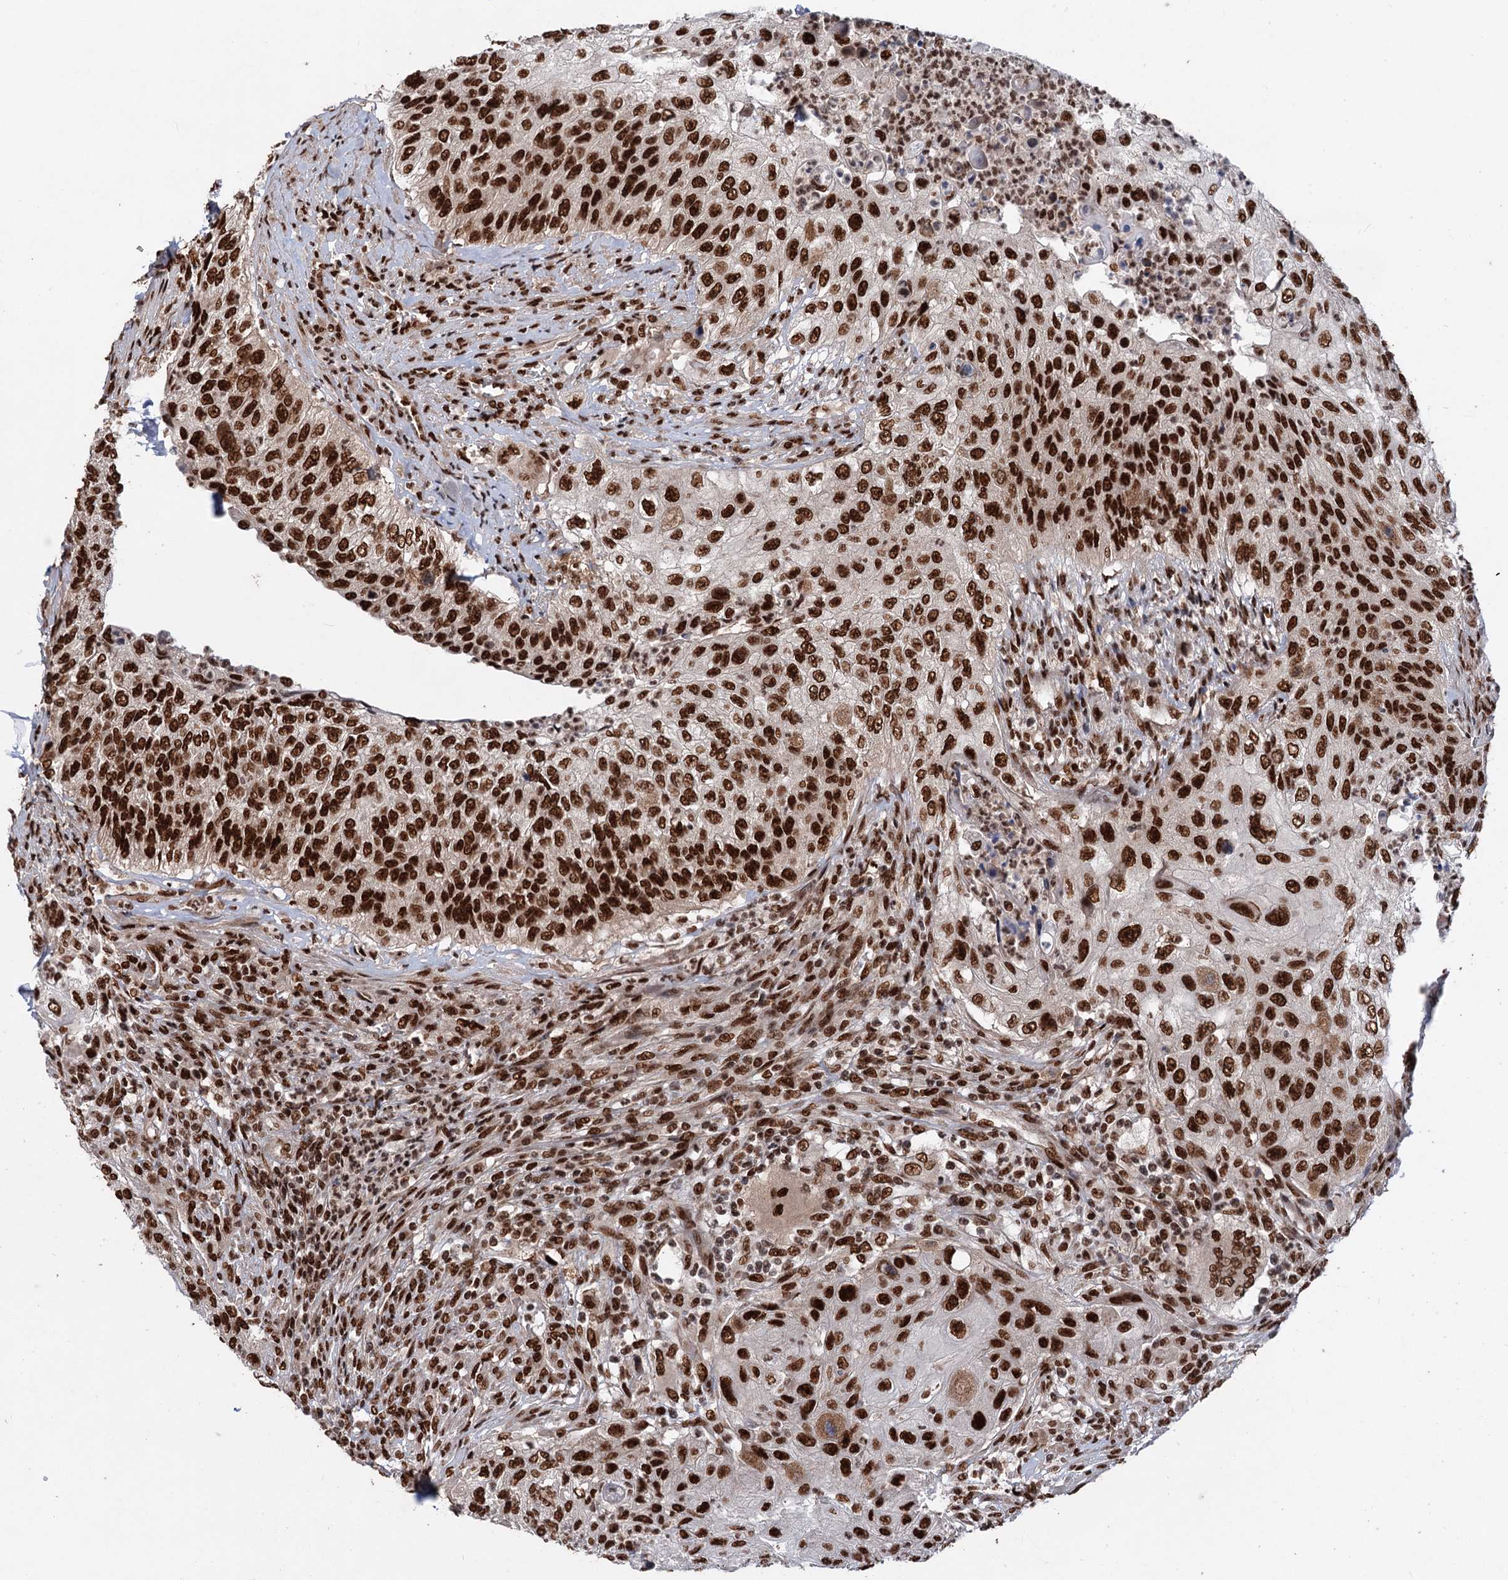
{"staining": {"intensity": "strong", "quantity": ">75%", "location": "nuclear"}, "tissue": "urothelial cancer", "cell_type": "Tumor cells", "image_type": "cancer", "snomed": [{"axis": "morphology", "description": "Urothelial carcinoma, High grade"}, {"axis": "topography", "description": "Urinary bladder"}], "caption": "Protein staining of urothelial cancer tissue exhibits strong nuclear expression in approximately >75% of tumor cells. Nuclei are stained in blue.", "gene": "MAML1", "patient": {"sex": "female", "age": 60}}